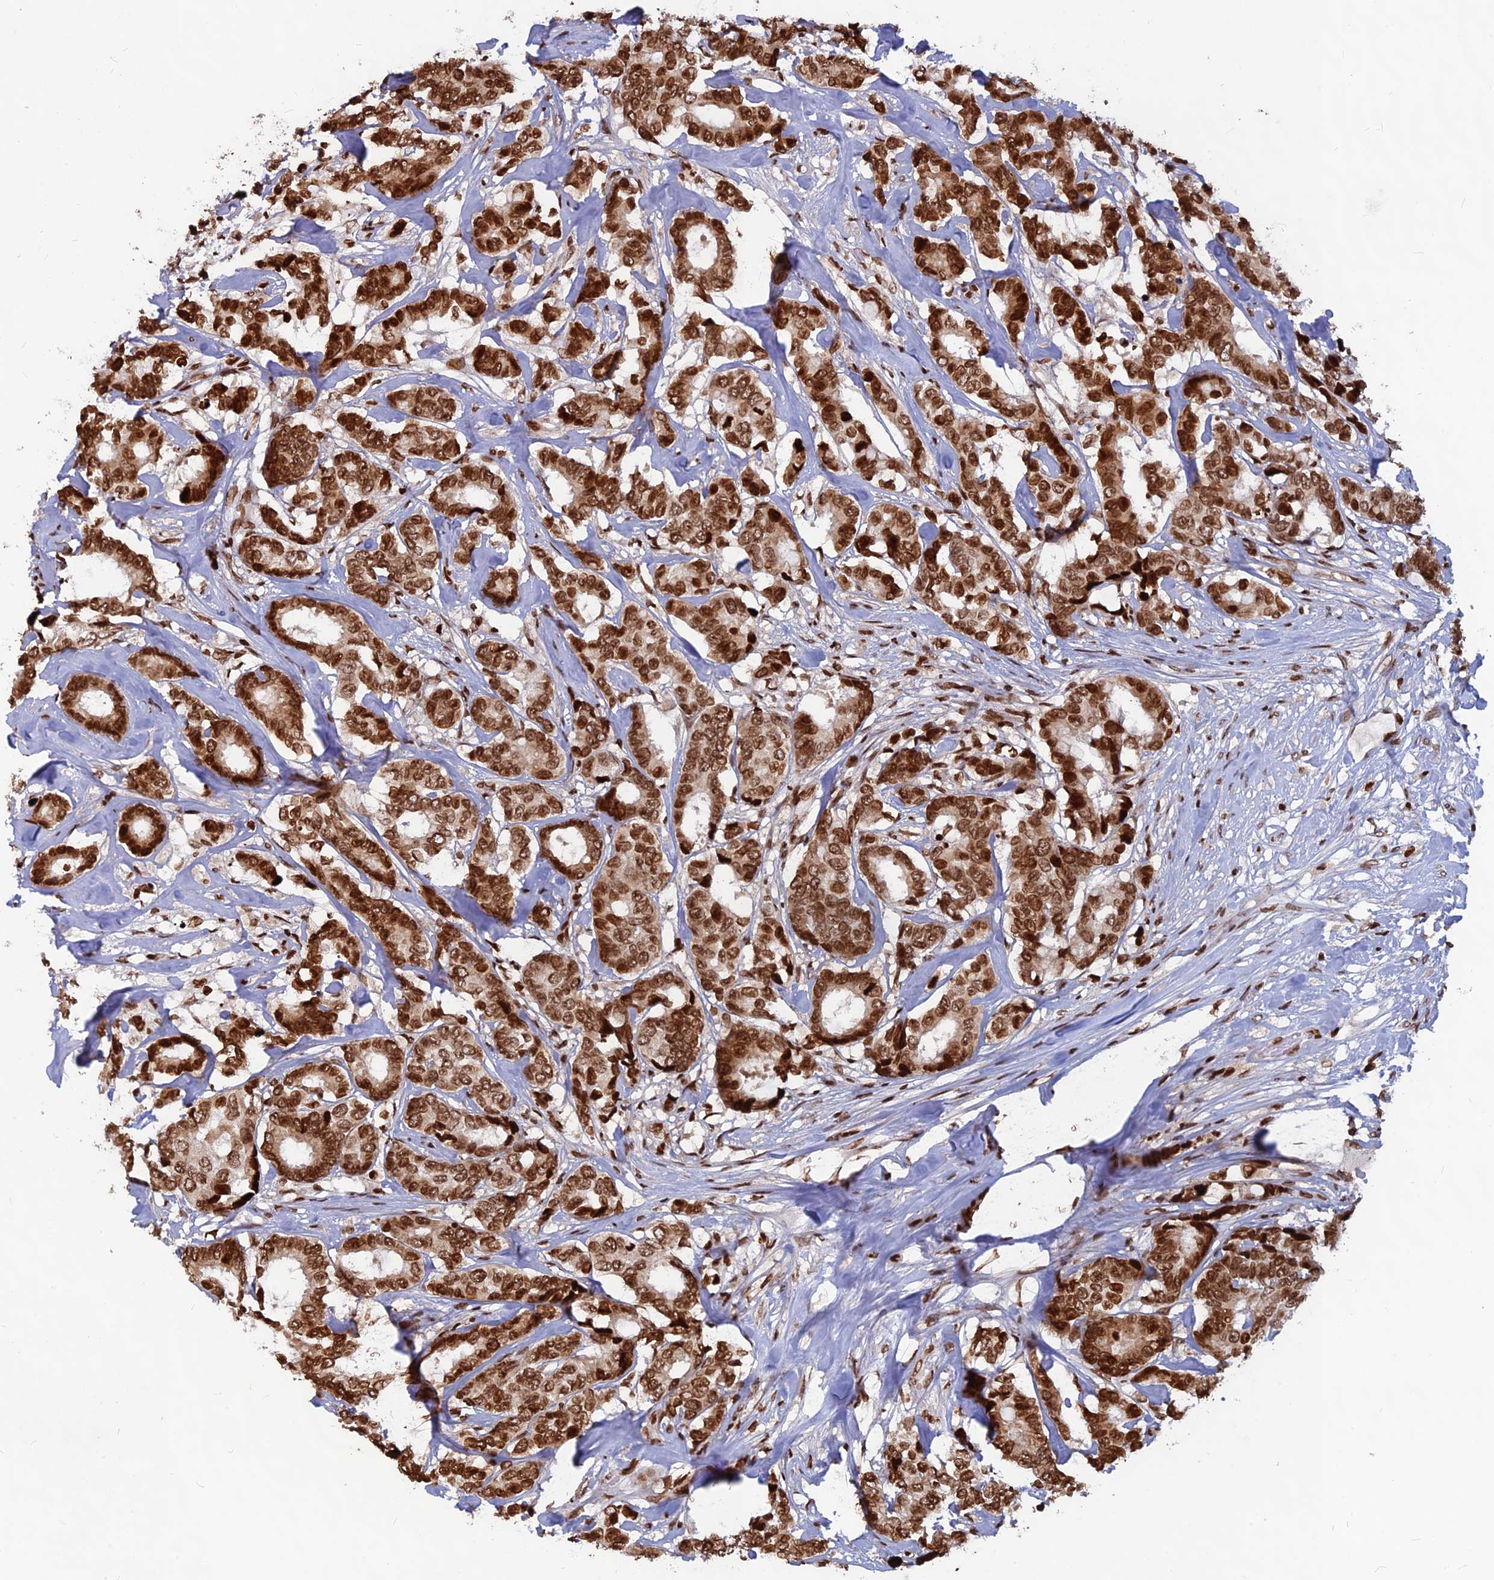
{"staining": {"intensity": "strong", "quantity": ">75%", "location": "nuclear"}, "tissue": "breast cancer", "cell_type": "Tumor cells", "image_type": "cancer", "snomed": [{"axis": "morphology", "description": "Duct carcinoma"}, {"axis": "topography", "description": "Breast"}], "caption": "The photomicrograph reveals immunohistochemical staining of breast intraductal carcinoma. There is strong nuclear expression is present in about >75% of tumor cells. Using DAB (3,3'-diaminobenzidine) (brown) and hematoxylin (blue) stains, captured at high magnification using brightfield microscopy.", "gene": "TET2", "patient": {"sex": "female", "age": 87}}